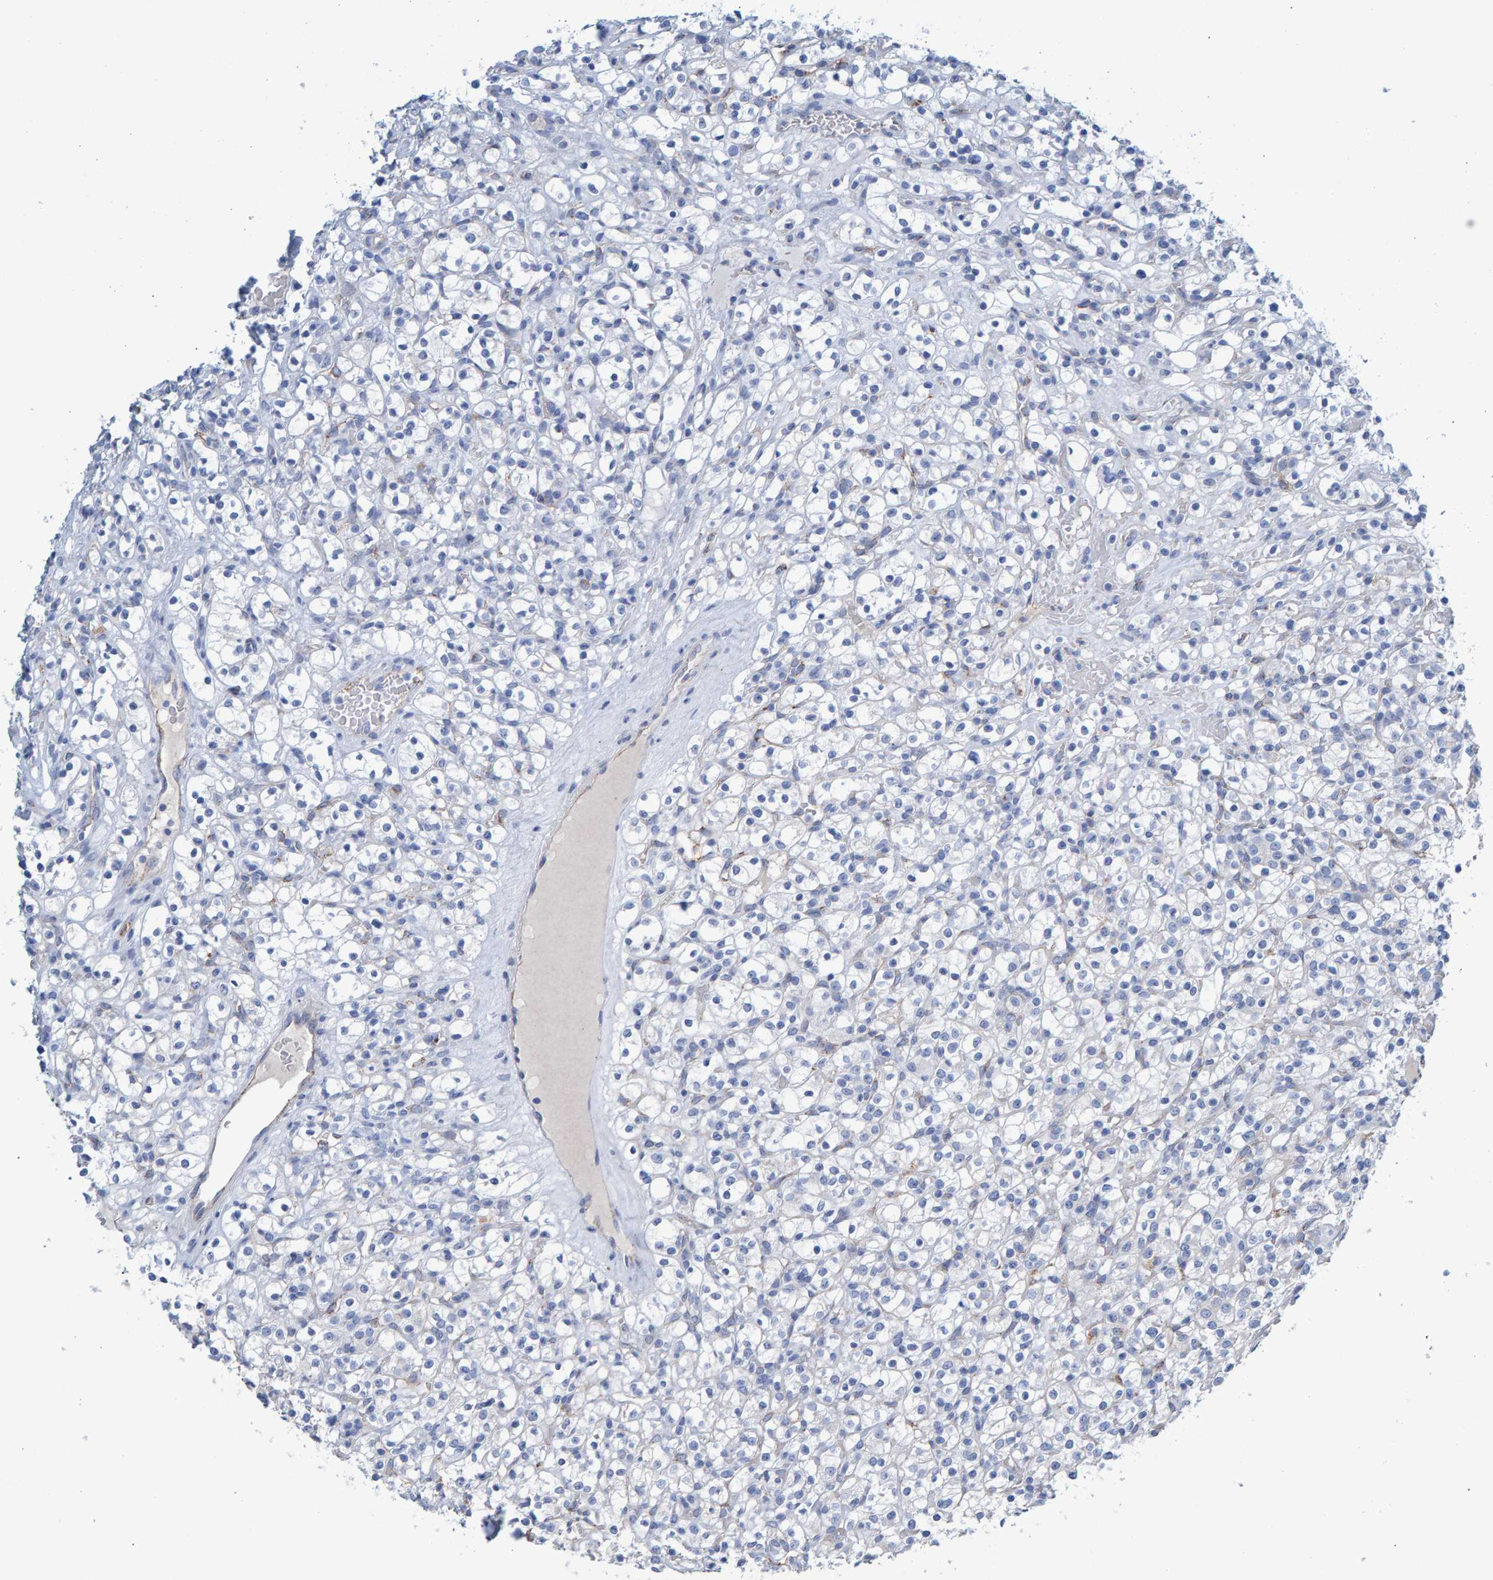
{"staining": {"intensity": "negative", "quantity": "none", "location": "none"}, "tissue": "renal cancer", "cell_type": "Tumor cells", "image_type": "cancer", "snomed": [{"axis": "morphology", "description": "Normal tissue, NOS"}, {"axis": "morphology", "description": "Adenocarcinoma, NOS"}, {"axis": "topography", "description": "Kidney"}], "caption": "A histopathology image of renal cancer (adenocarcinoma) stained for a protein shows no brown staining in tumor cells.", "gene": "SLC34A3", "patient": {"sex": "female", "age": 72}}